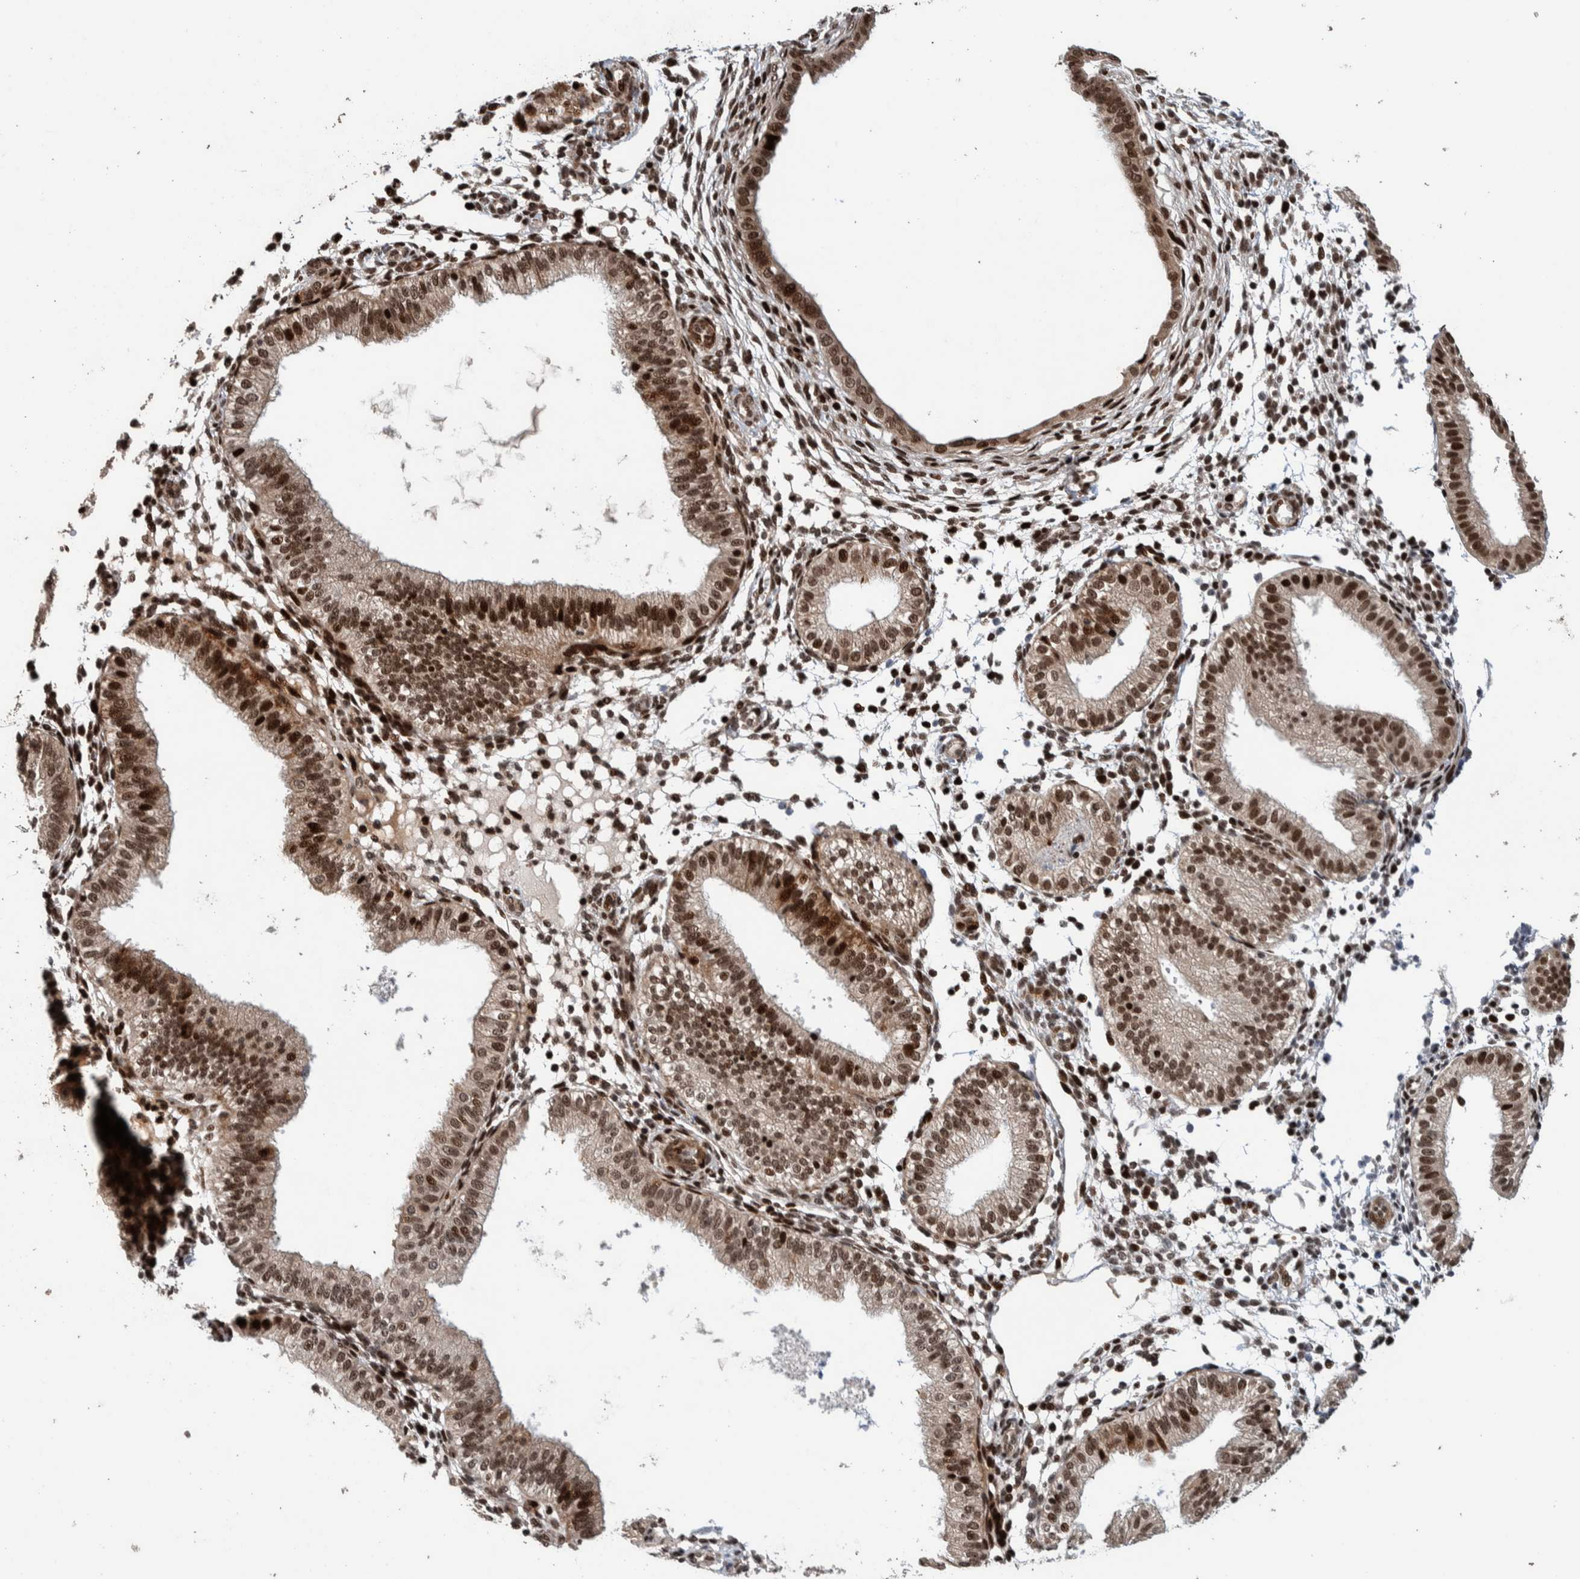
{"staining": {"intensity": "moderate", "quantity": "25%-75%", "location": "nuclear"}, "tissue": "endometrium", "cell_type": "Cells in endometrial stroma", "image_type": "normal", "snomed": [{"axis": "morphology", "description": "Normal tissue, NOS"}, {"axis": "topography", "description": "Endometrium"}], "caption": "Immunohistochemical staining of benign endometrium displays 25%-75% levels of moderate nuclear protein expression in approximately 25%-75% of cells in endometrial stroma.", "gene": "CHD4", "patient": {"sex": "female", "age": 39}}